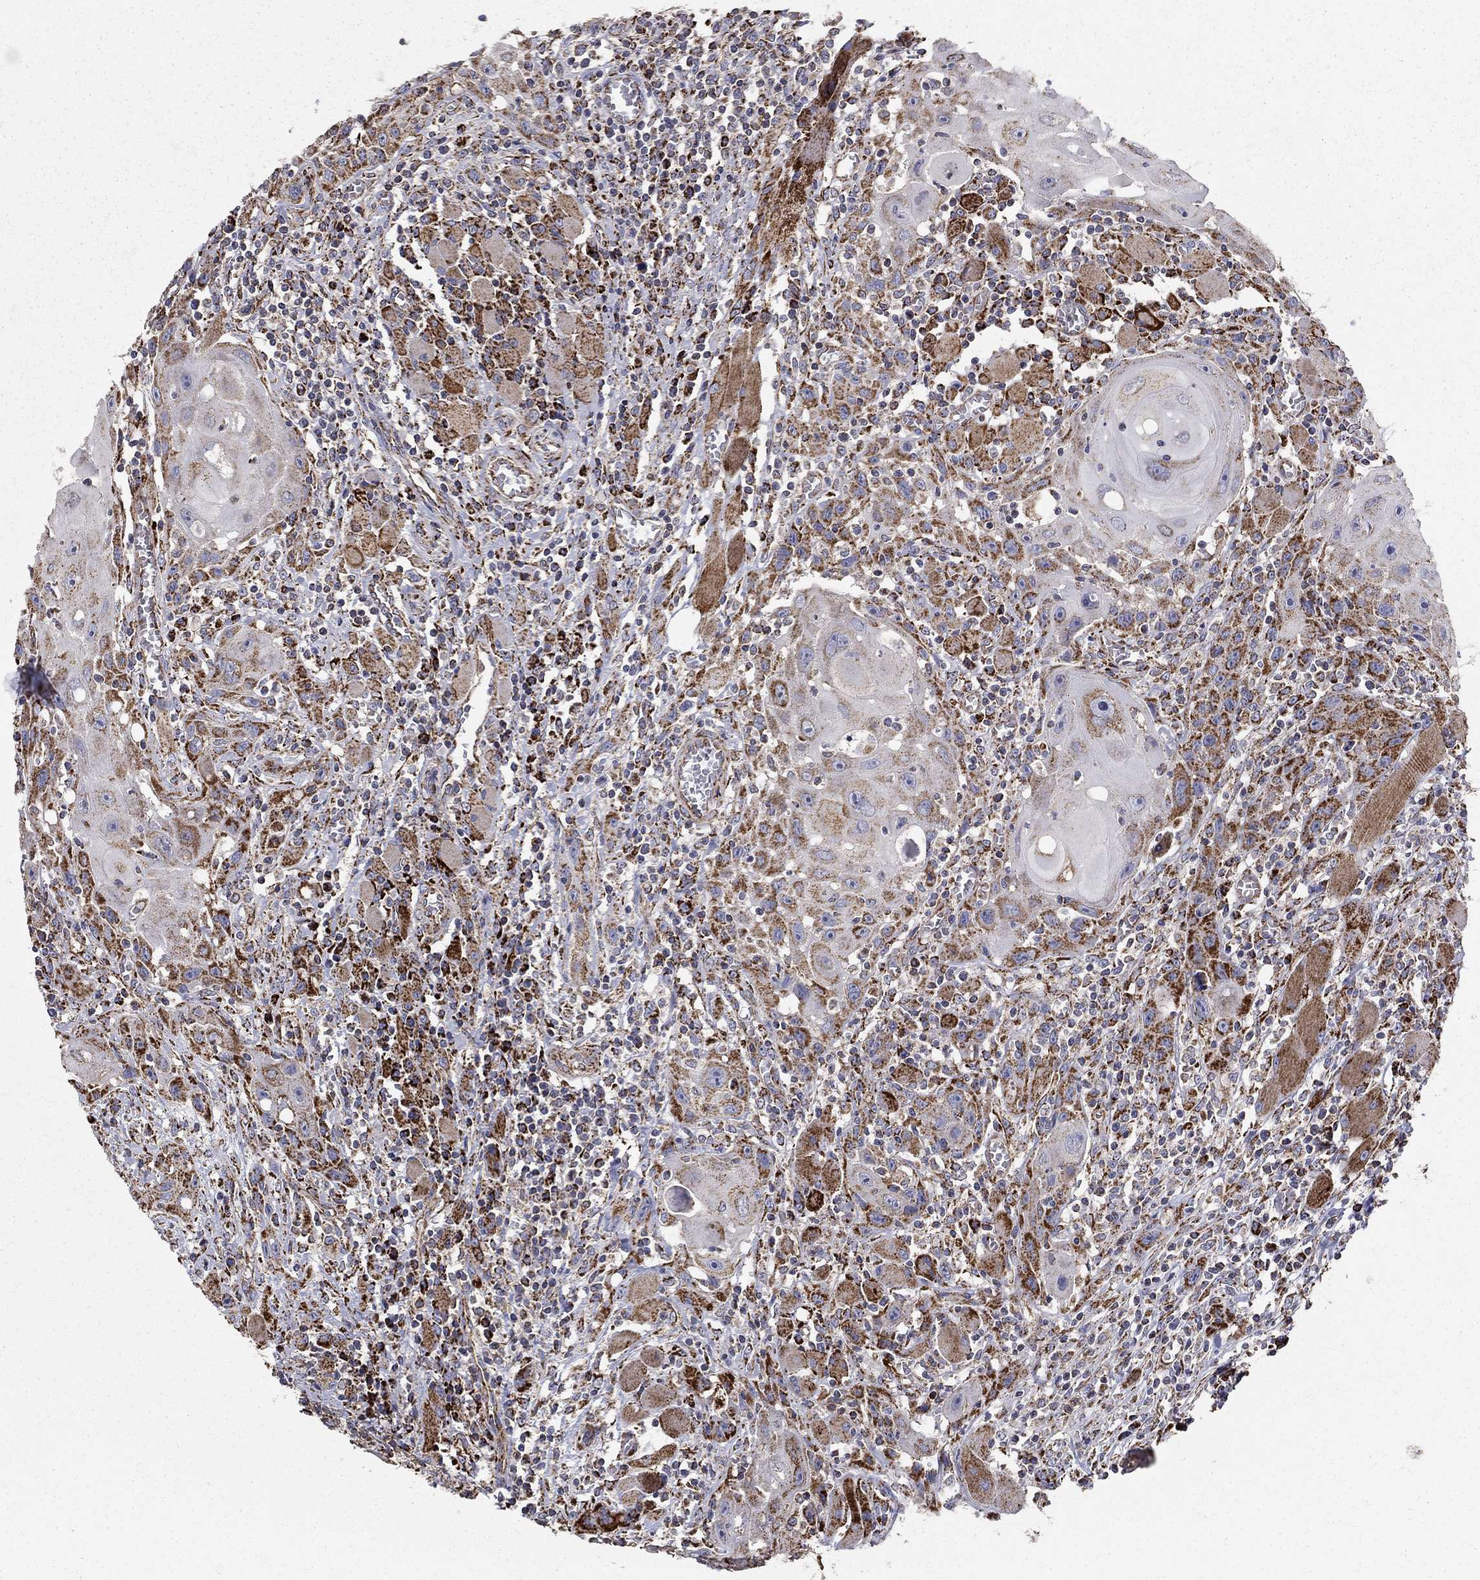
{"staining": {"intensity": "strong", "quantity": "<25%", "location": "cytoplasmic/membranous"}, "tissue": "head and neck cancer", "cell_type": "Tumor cells", "image_type": "cancer", "snomed": [{"axis": "morphology", "description": "Normal tissue, NOS"}, {"axis": "morphology", "description": "Squamous cell carcinoma, NOS"}, {"axis": "topography", "description": "Oral tissue"}, {"axis": "topography", "description": "Head-Neck"}], "caption": "An immunohistochemistry micrograph of neoplastic tissue is shown. Protein staining in brown shows strong cytoplasmic/membranous positivity in head and neck cancer (squamous cell carcinoma) within tumor cells.", "gene": "GCSH", "patient": {"sex": "male", "age": 71}}